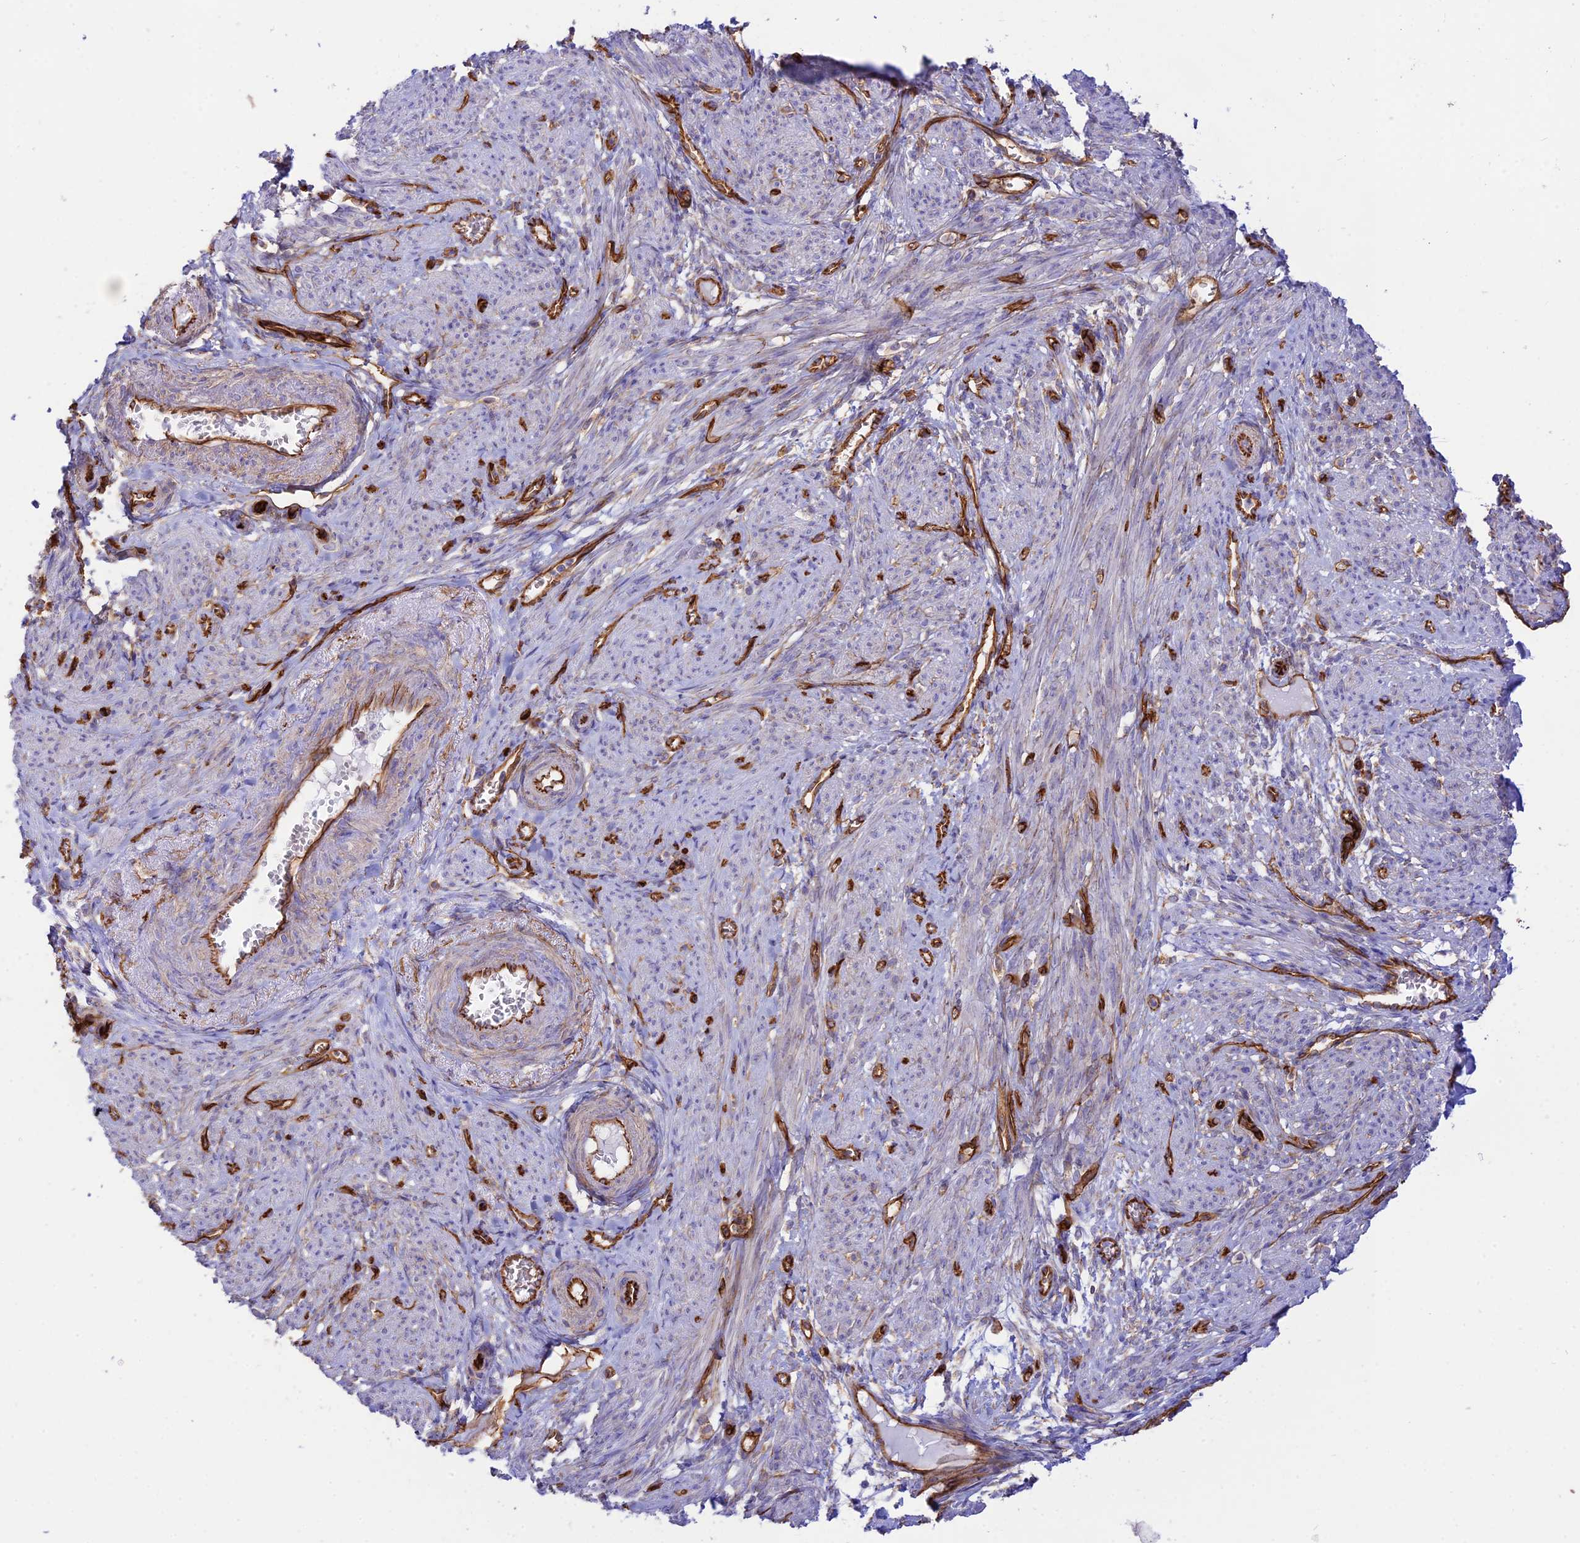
{"staining": {"intensity": "negative", "quantity": "none", "location": "none"}, "tissue": "smooth muscle", "cell_type": "Smooth muscle cells", "image_type": "normal", "snomed": [{"axis": "morphology", "description": "Normal tissue, NOS"}, {"axis": "topography", "description": "Smooth muscle"}], "caption": "An image of smooth muscle stained for a protein exhibits no brown staining in smooth muscle cells. (DAB (3,3'-diaminobenzidine) IHC visualized using brightfield microscopy, high magnification).", "gene": "YPEL5", "patient": {"sex": "female", "age": 39}}